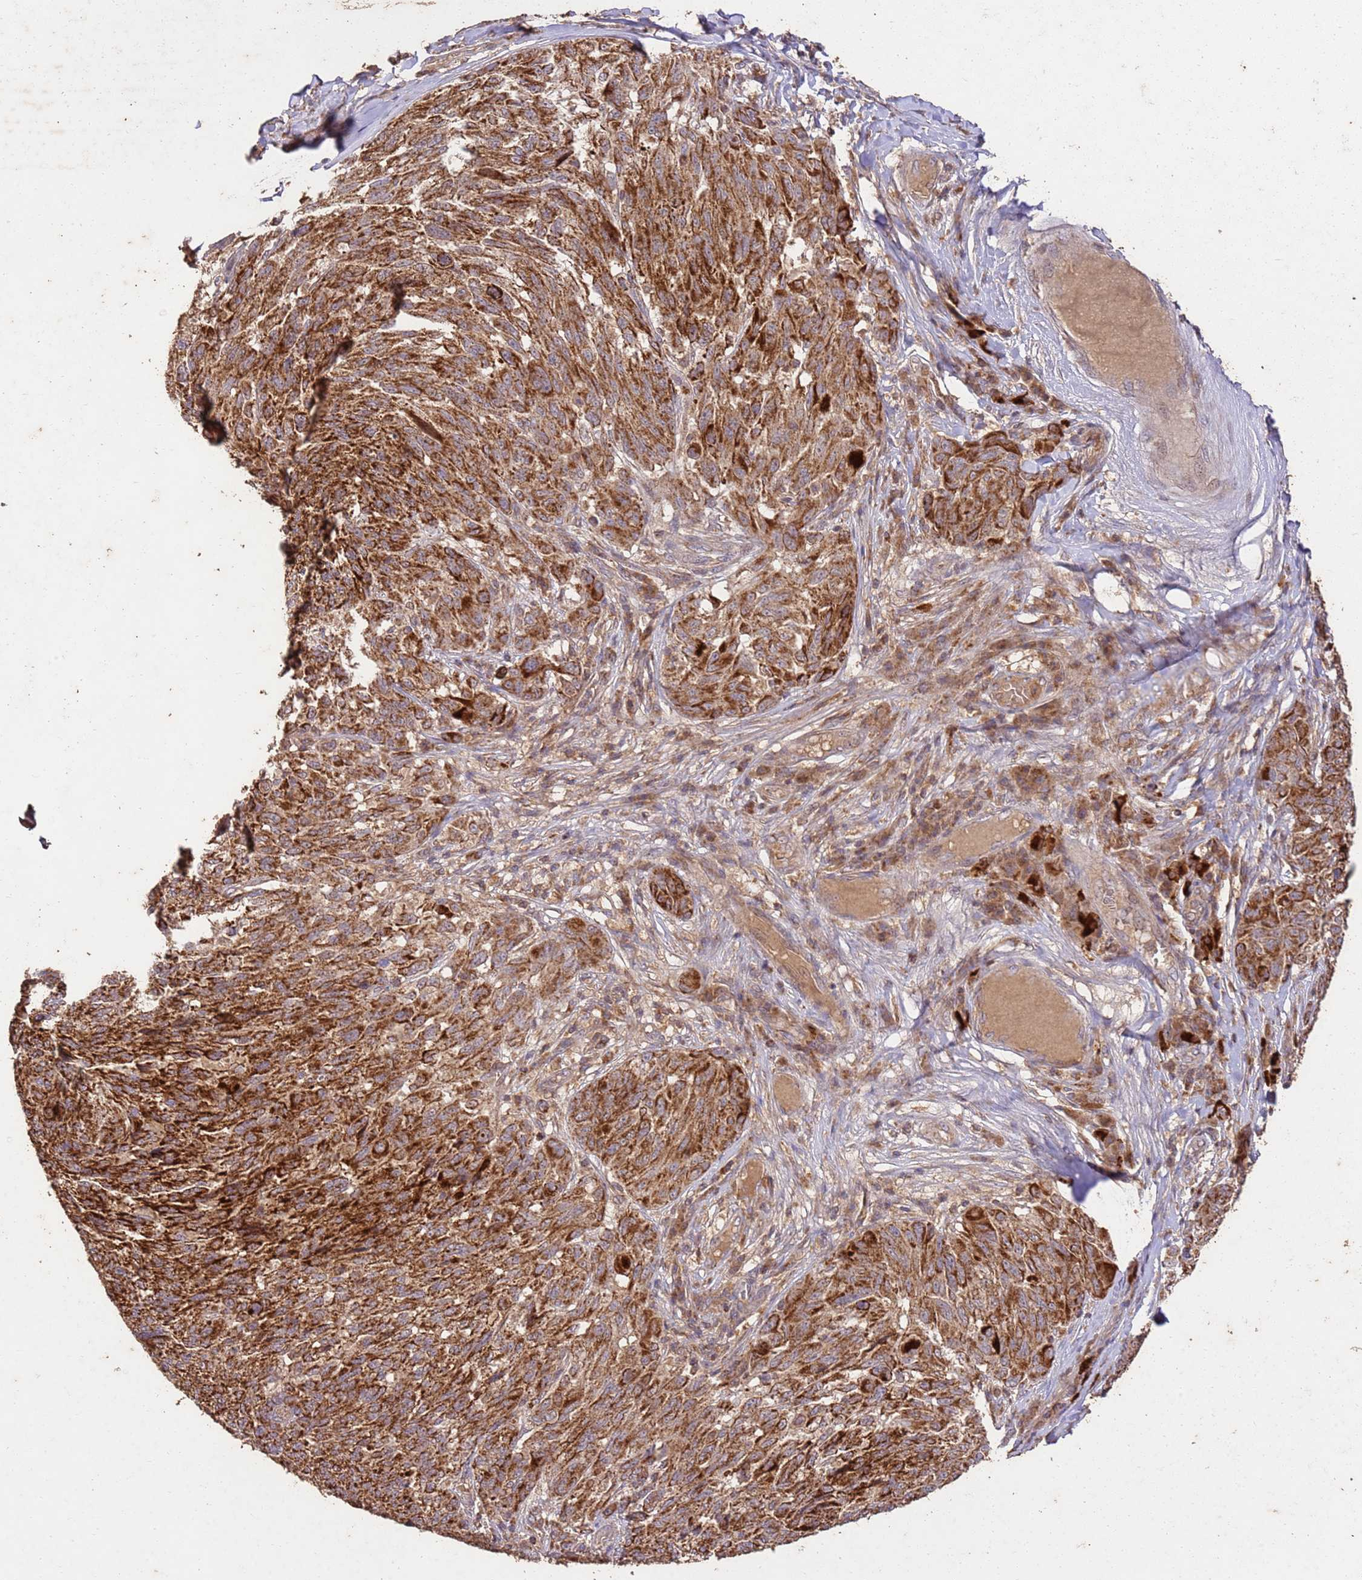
{"staining": {"intensity": "strong", "quantity": ">75%", "location": "cytoplasmic/membranous"}, "tissue": "melanoma", "cell_type": "Tumor cells", "image_type": "cancer", "snomed": [{"axis": "morphology", "description": "Malignant melanoma, NOS"}, {"axis": "topography", "description": "Skin"}], "caption": "Immunohistochemistry (DAB (3,3'-diaminobenzidine)) staining of malignant melanoma displays strong cytoplasmic/membranous protein positivity in about >75% of tumor cells.", "gene": "LRRC28", "patient": {"sex": "male", "age": 53}}